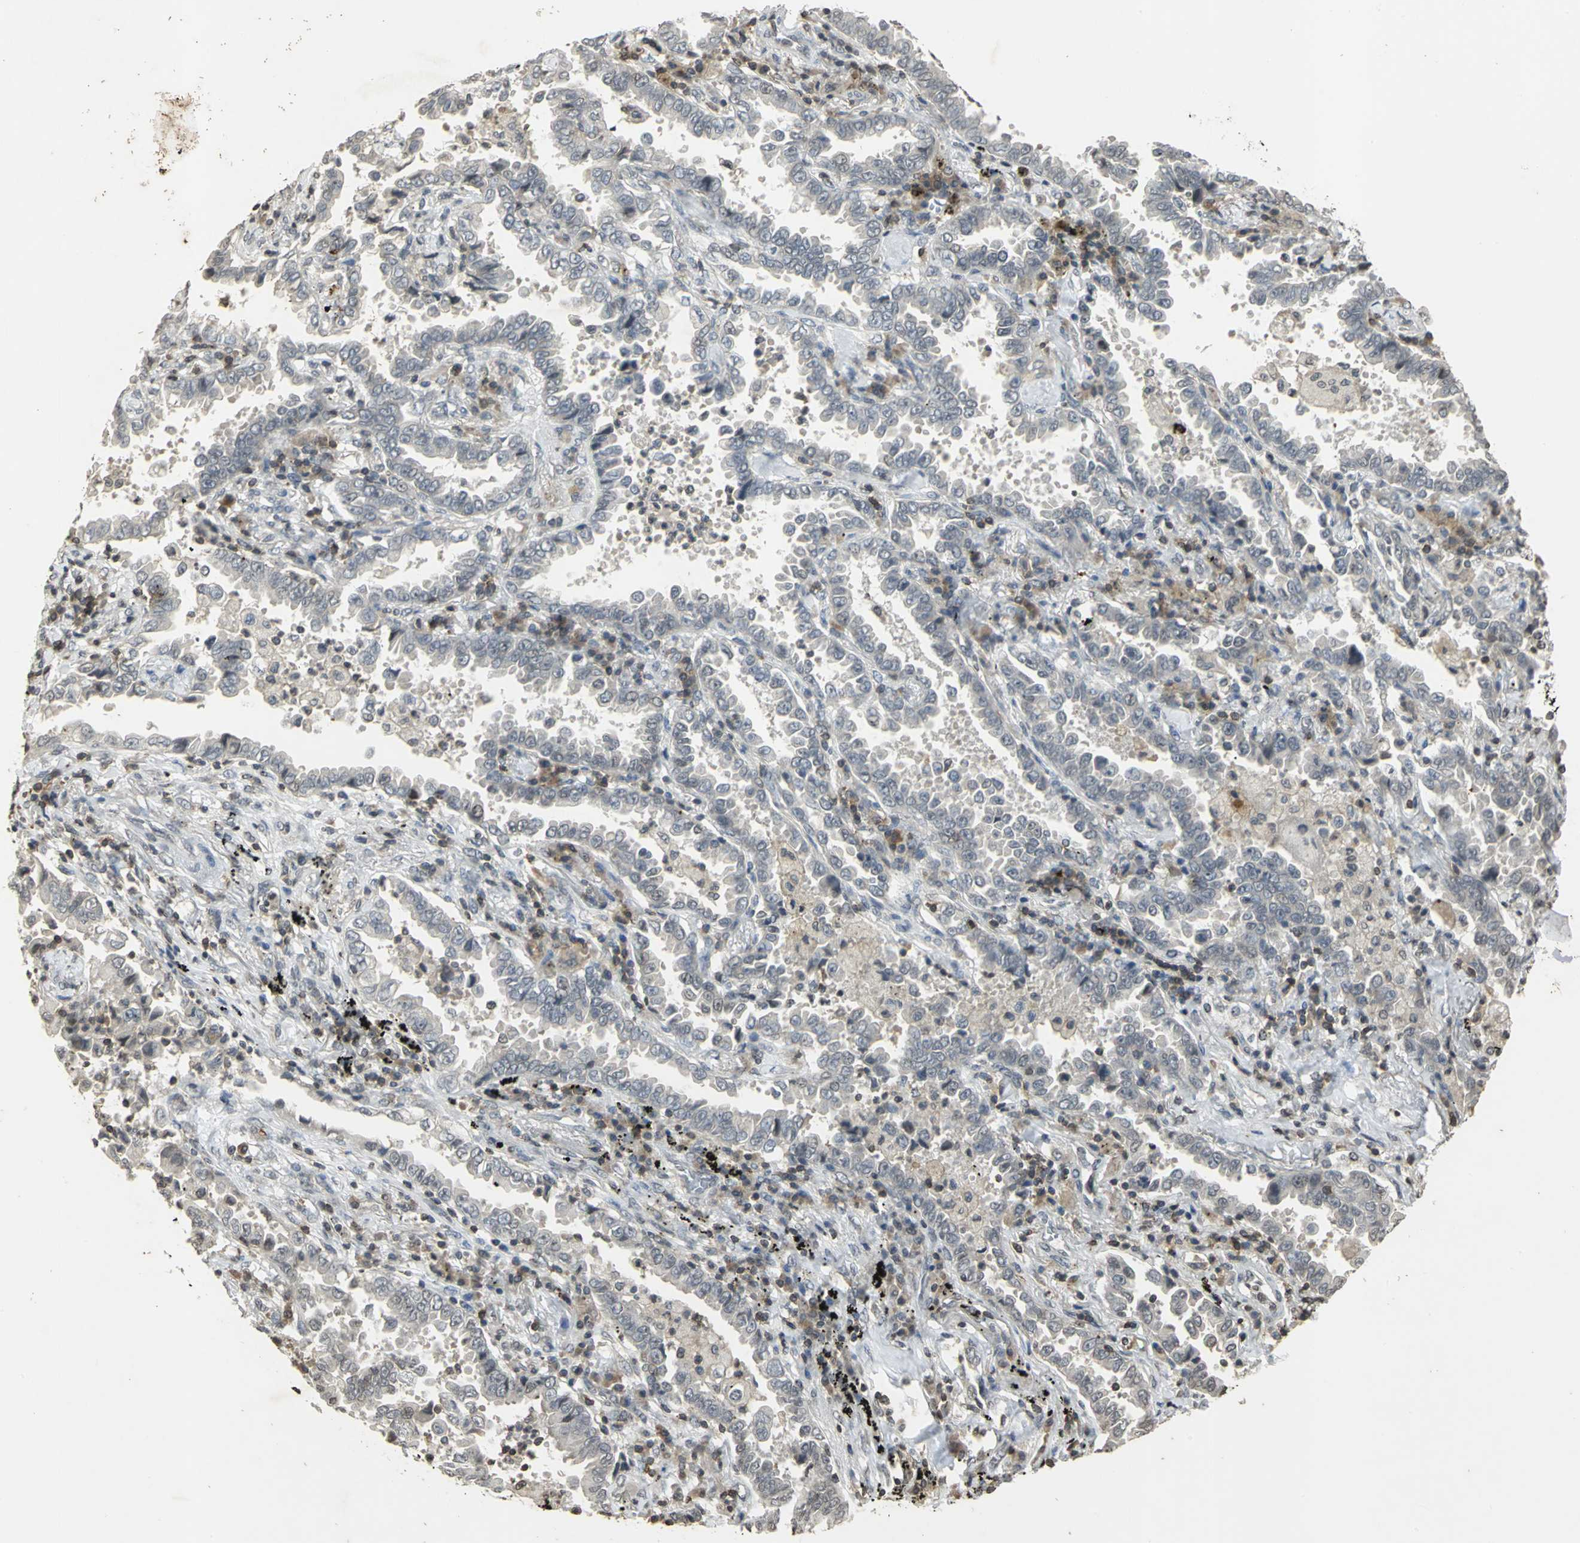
{"staining": {"intensity": "negative", "quantity": "none", "location": "none"}, "tissue": "lung cancer", "cell_type": "Tumor cells", "image_type": "cancer", "snomed": [{"axis": "morphology", "description": "Normal tissue, NOS"}, {"axis": "morphology", "description": "Inflammation, NOS"}, {"axis": "morphology", "description": "Adenocarcinoma, NOS"}, {"axis": "topography", "description": "Lung"}], "caption": "Immunohistochemistry (IHC) image of neoplastic tissue: human adenocarcinoma (lung) stained with DAB (3,3'-diaminobenzidine) shows no significant protein staining in tumor cells.", "gene": "IL16", "patient": {"sex": "female", "age": 64}}